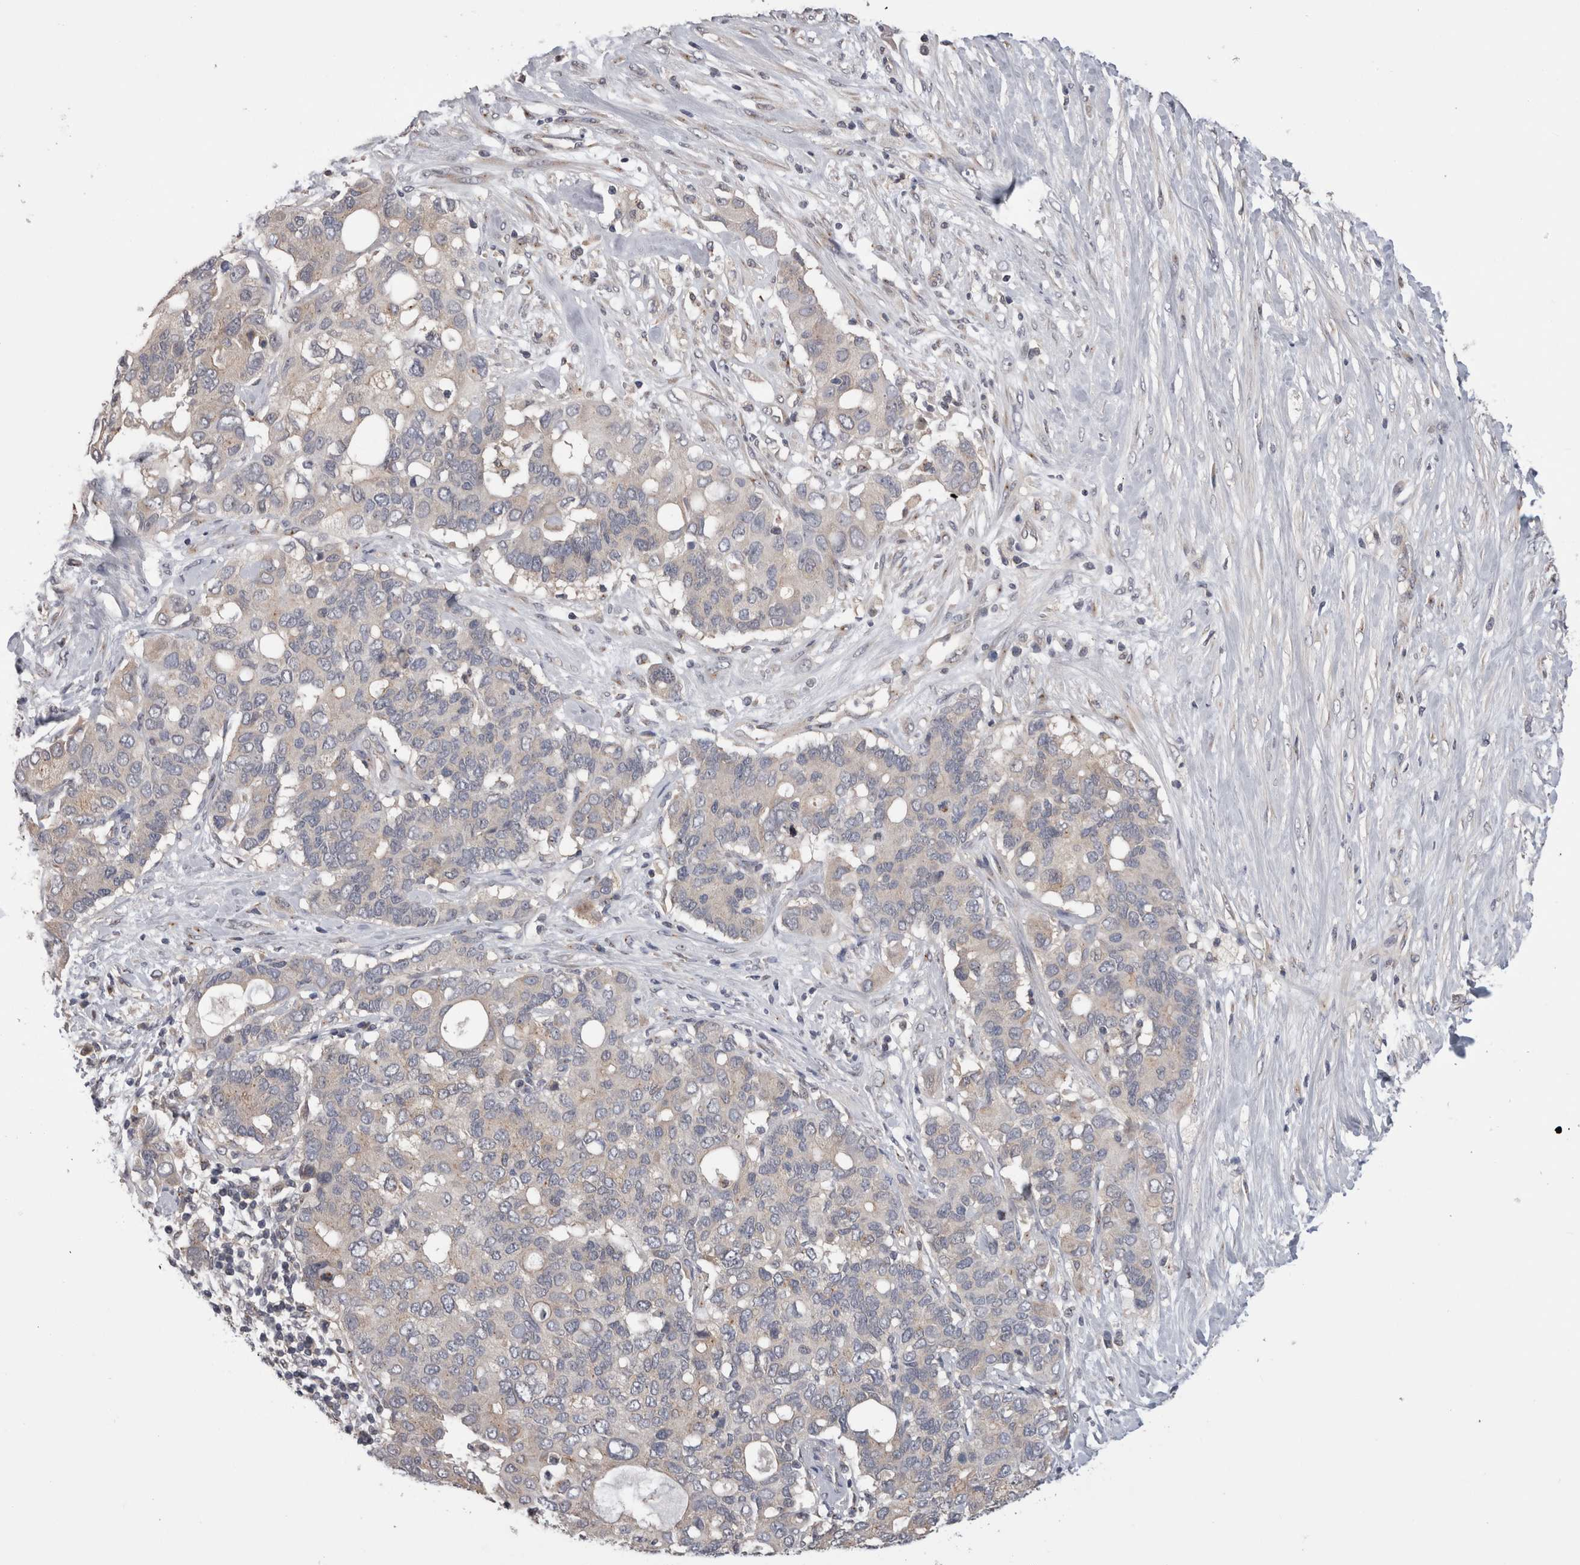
{"staining": {"intensity": "negative", "quantity": "none", "location": "none"}, "tissue": "pancreatic cancer", "cell_type": "Tumor cells", "image_type": "cancer", "snomed": [{"axis": "morphology", "description": "Adenocarcinoma, NOS"}, {"axis": "topography", "description": "Pancreas"}], "caption": "The IHC image has no significant positivity in tumor cells of pancreatic cancer (adenocarcinoma) tissue.", "gene": "DCTN6", "patient": {"sex": "female", "age": 56}}